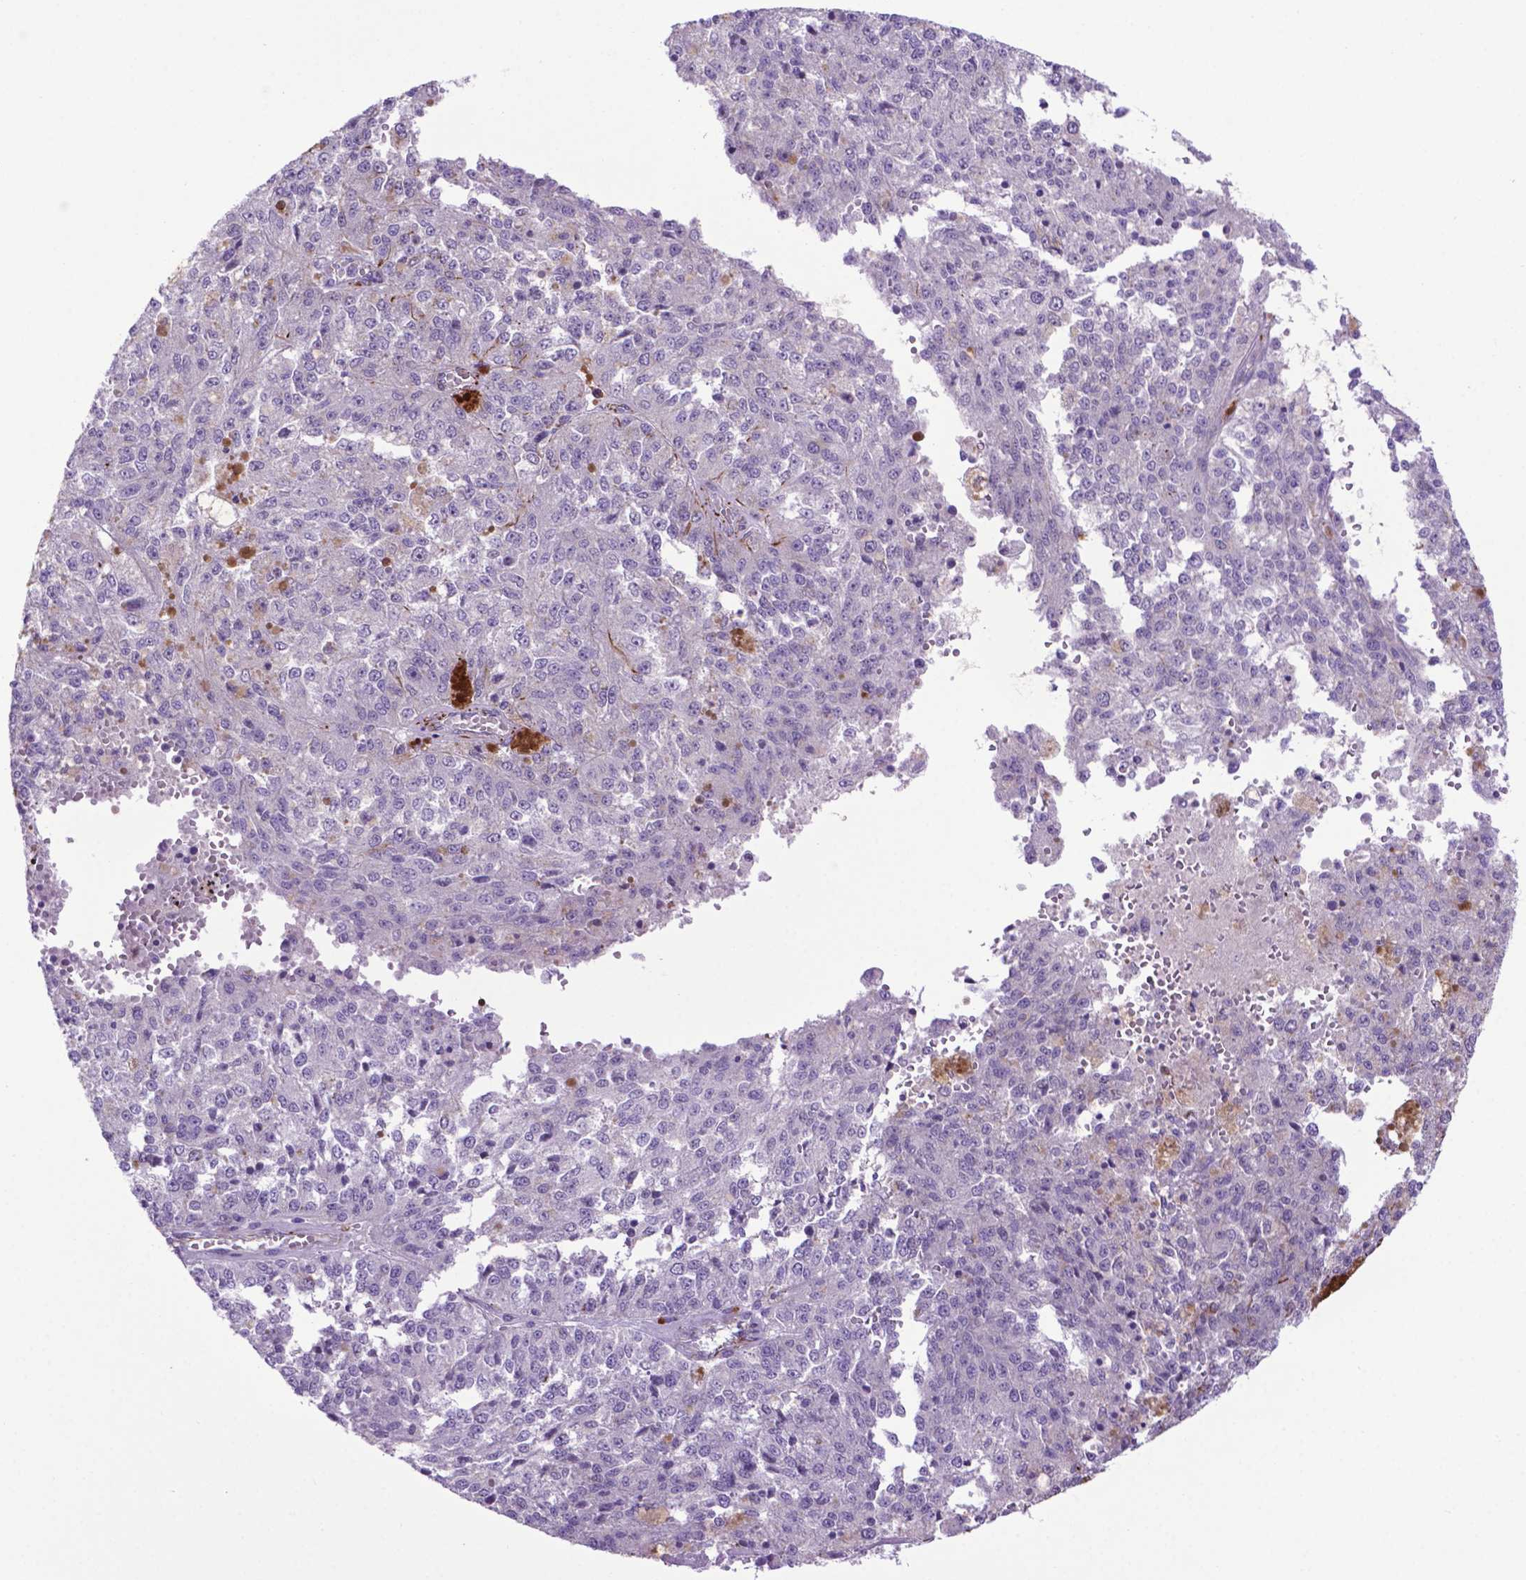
{"staining": {"intensity": "negative", "quantity": "none", "location": "none"}, "tissue": "melanoma", "cell_type": "Tumor cells", "image_type": "cancer", "snomed": [{"axis": "morphology", "description": "Malignant melanoma, Metastatic site"}, {"axis": "topography", "description": "Lymph node"}], "caption": "DAB (3,3'-diaminobenzidine) immunohistochemical staining of human melanoma shows no significant staining in tumor cells.", "gene": "LZTR1", "patient": {"sex": "female", "age": 64}}